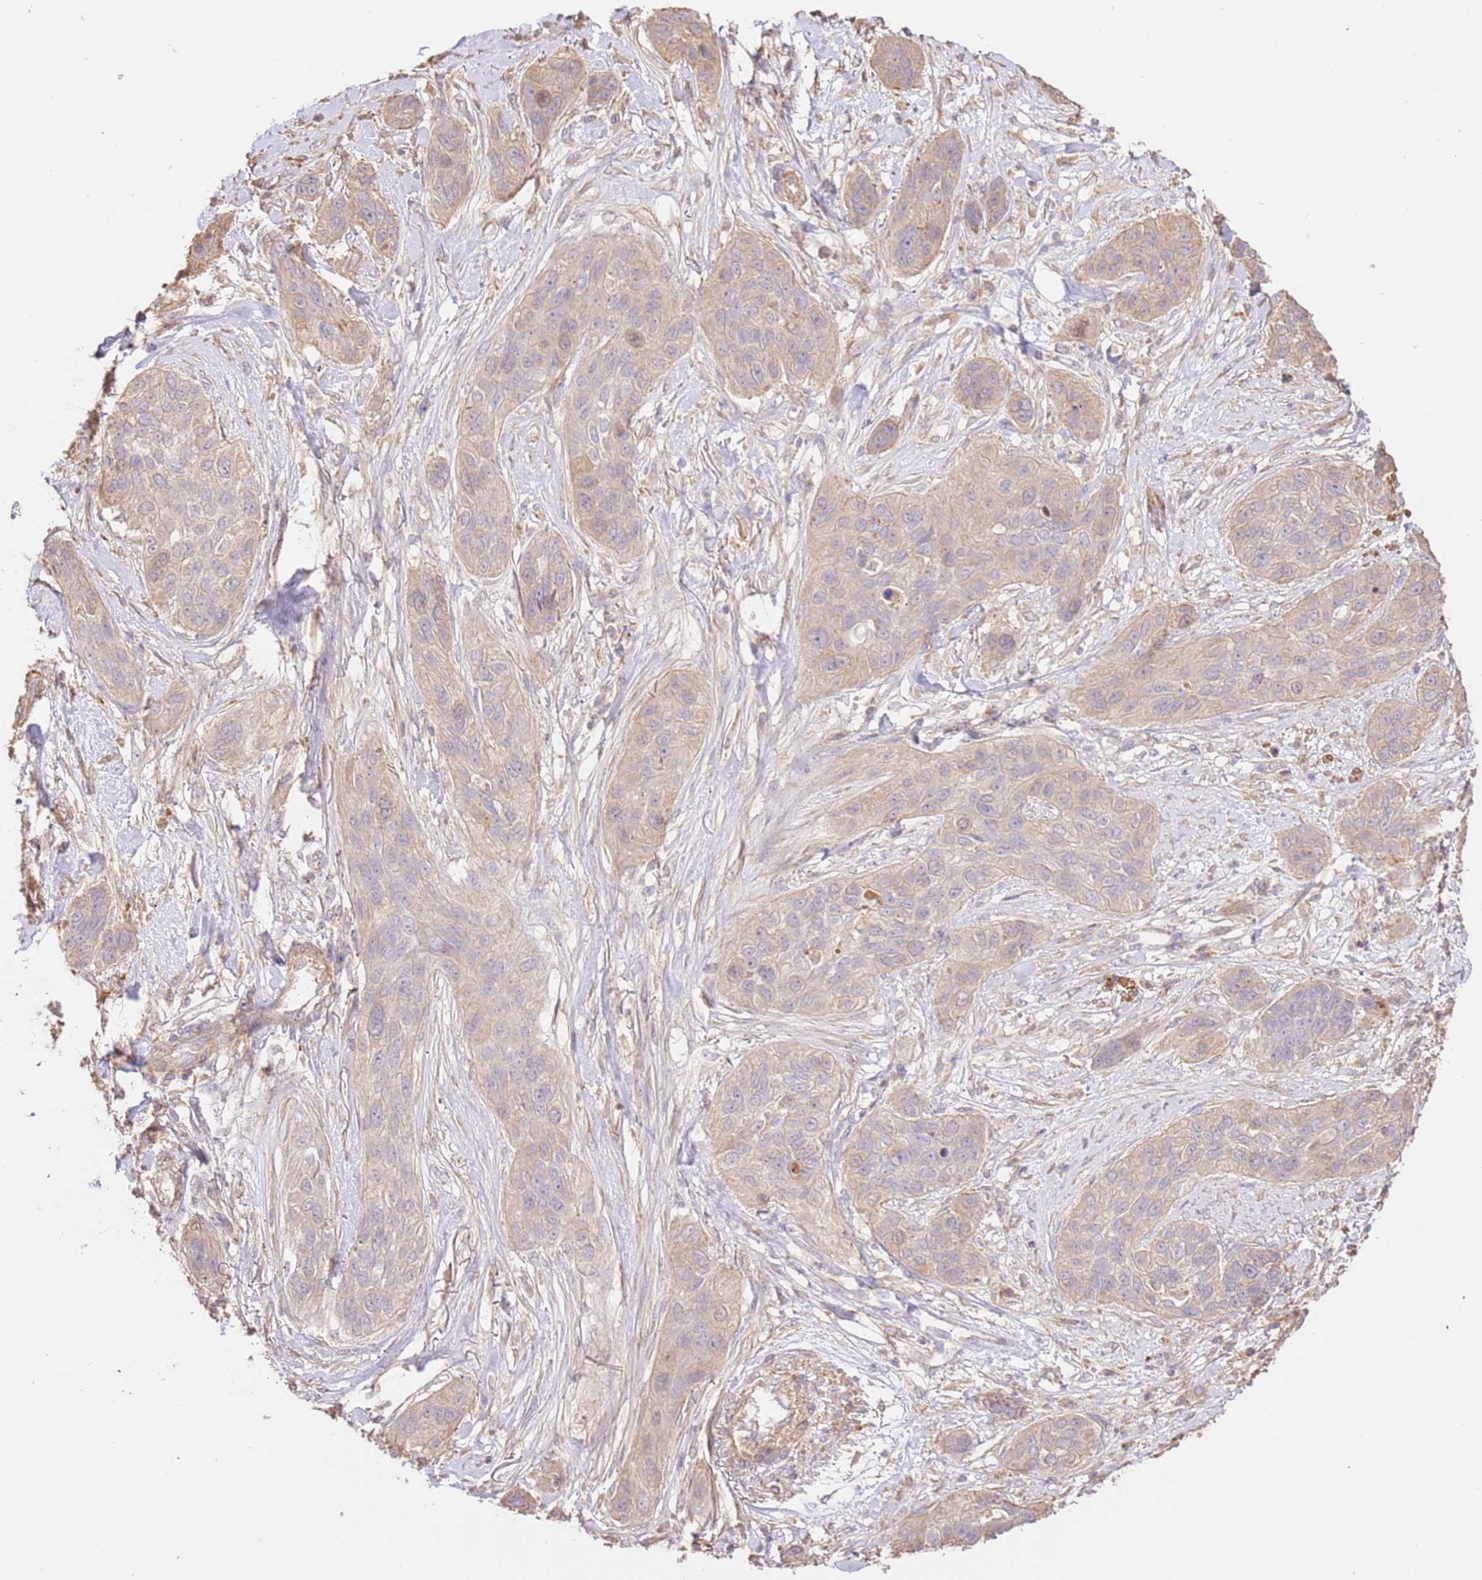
{"staining": {"intensity": "weak", "quantity": "<25%", "location": "cytoplasmic/membranous"}, "tissue": "lung cancer", "cell_type": "Tumor cells", "image_type": "cancer", "snomed": [{"axis": "morphology", "description": "Squamous cell carcinoma, NOS"}, {"axis": "topography", "description": "Lung"}], "caption": "This is an immunohistochemistry (IHC) micrograph of lung cancer. There is no expression in tumor cells.", "gene": "CEP55", "patient": {"sex": "female", "age": 70}}